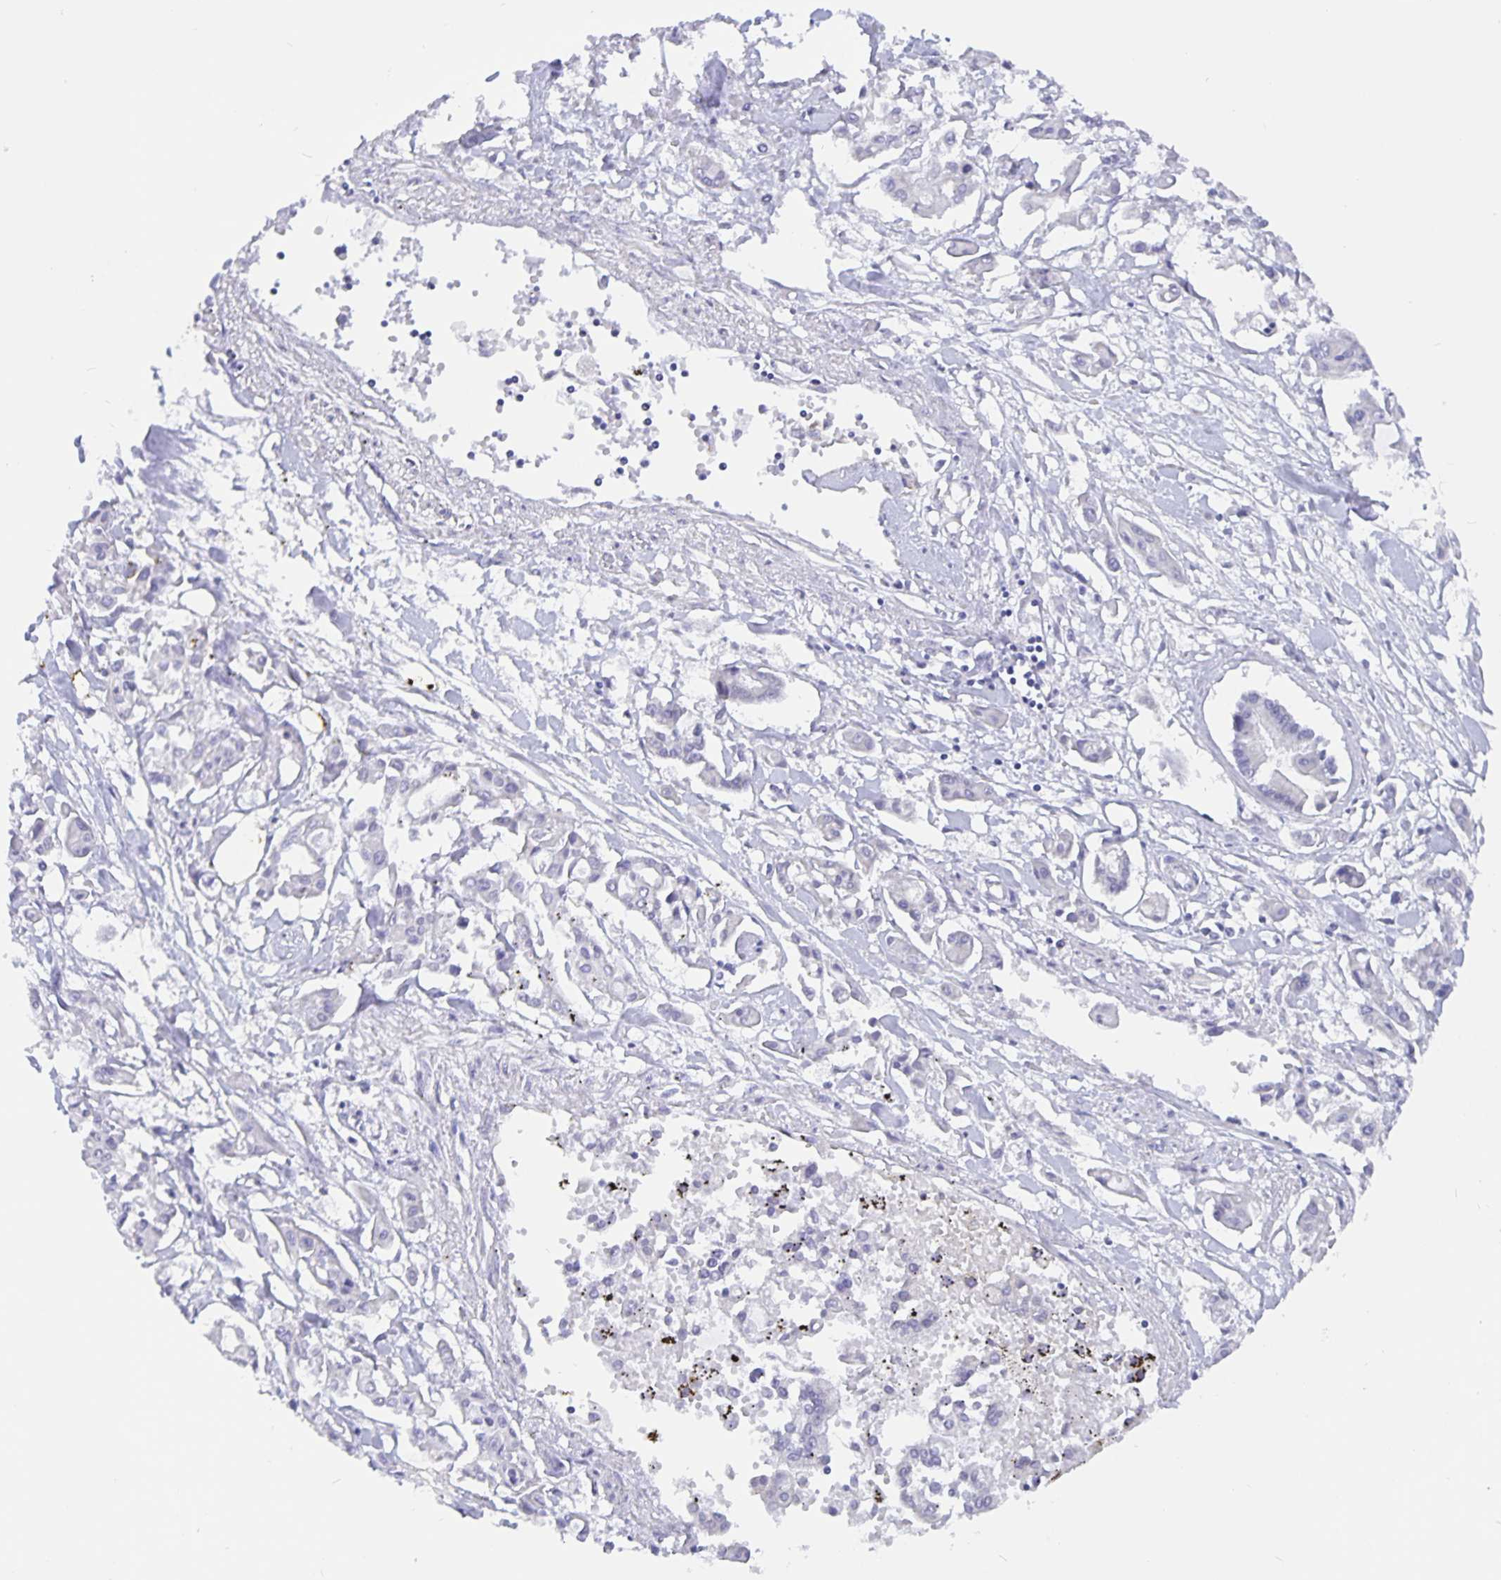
{"staining": {"intensity": "negative", "quantity": "none", "location": "none"}, "tissue": "pancreatic cancer", "cell_type": "Tumor cells", "image_type": "cancer", "snomed": [{"axis": "morphology", "description": "Adenocarcinoma, NOS"}, {"axis": "topography", "description": "Pancreas"}], "caption": "A micrograph of pancreatic adenocarcinoma stained for a protein demonstrates no brown staining in tumor cells.", "gene": "ERMN", "patient": {"sex": "male", "age": 61}}